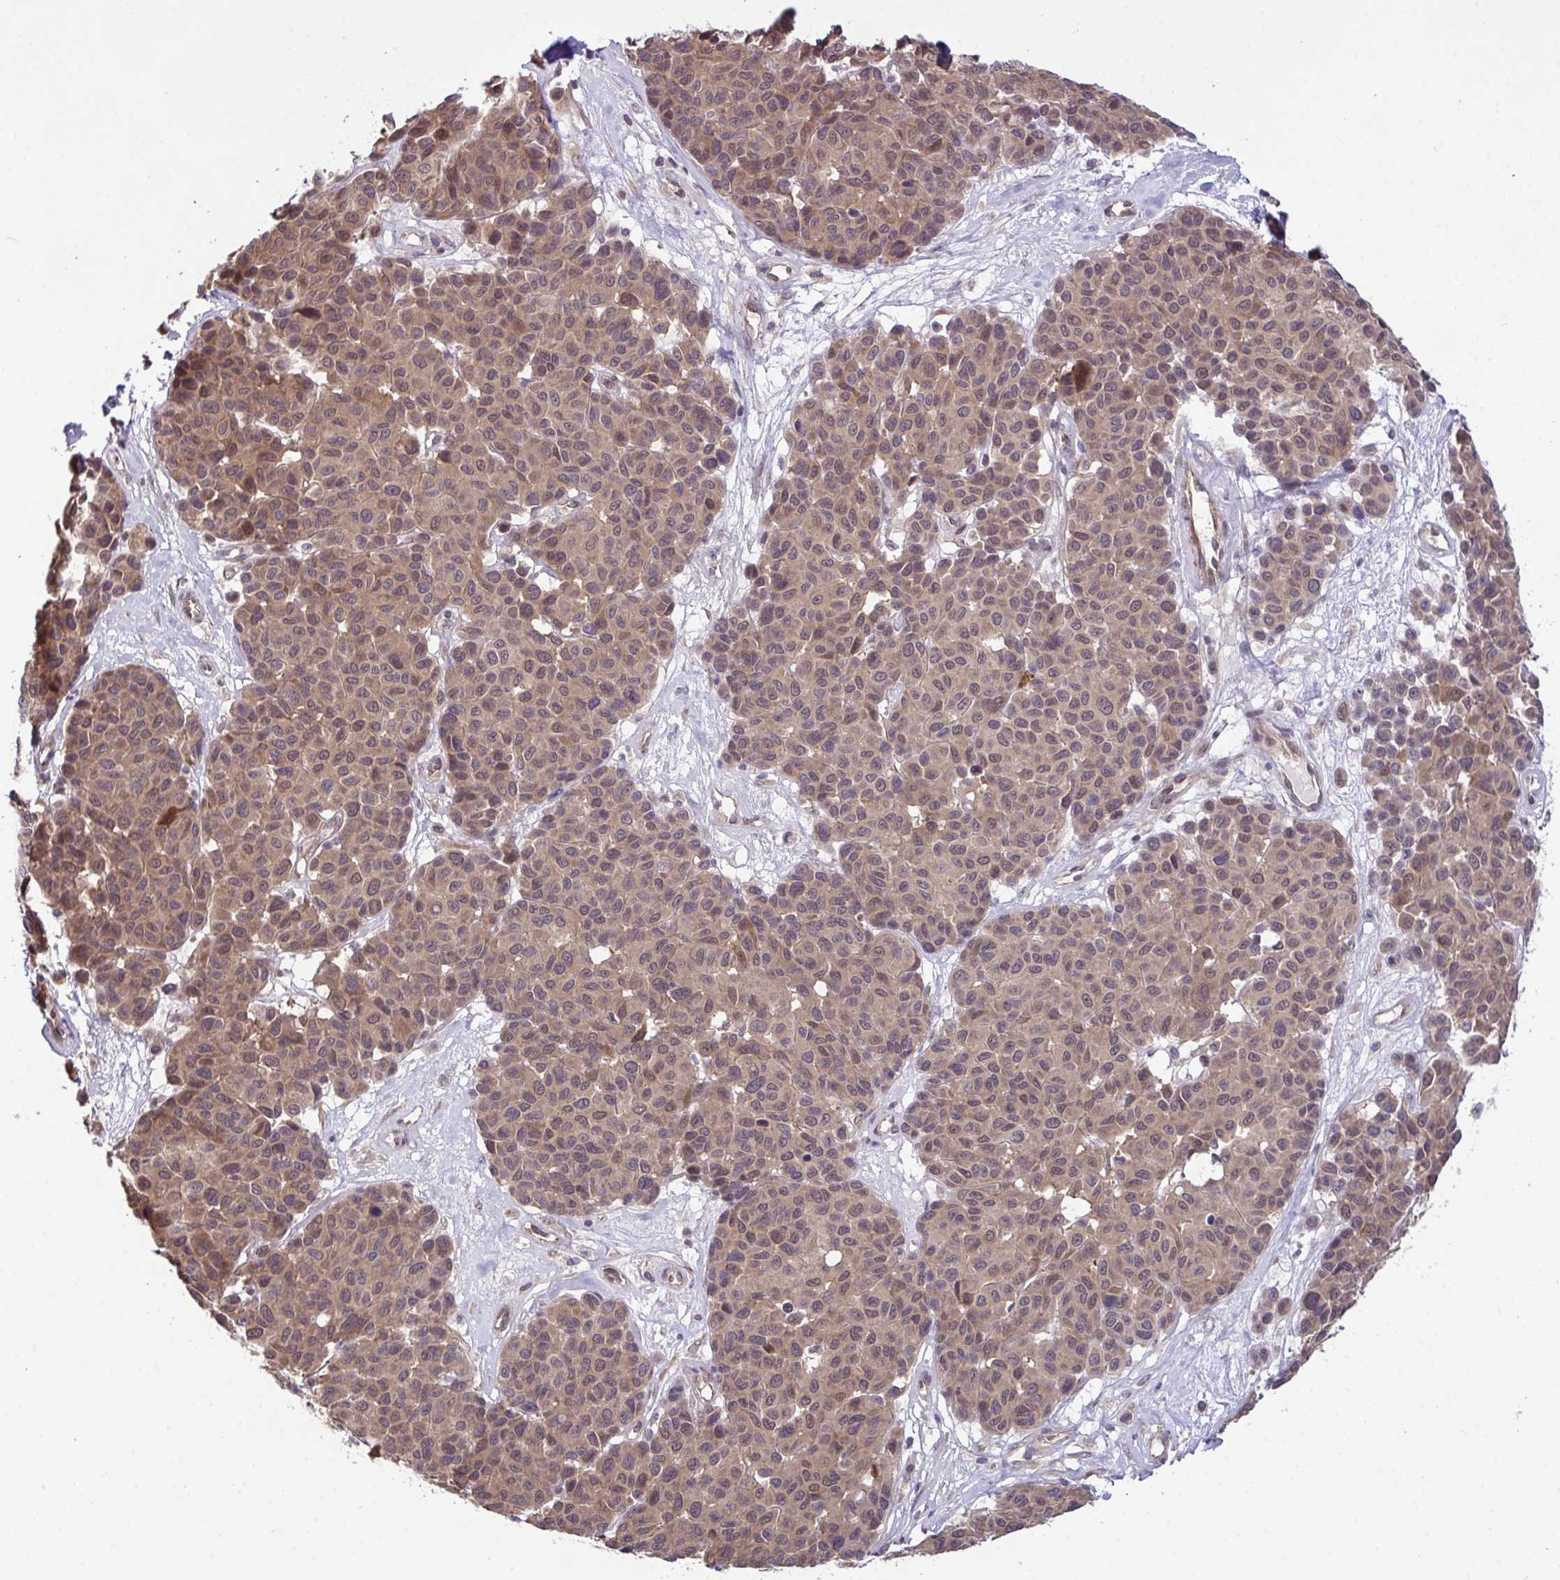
{"staining": {"intensity": "weak", "quantity": "25%-75%", "location": "nuclear"}, "tissue": "melanoma", "cell_type": "Tumor cells", "image_type": "cancer", "snomed": [{"axis": "morphology", "description": "Malignant melanoma, NOS"}, {"axis": "topography", "description": "Skin"}], "caption": "Approximately 25%-75% of tumor cells in human melanoma reveal weak nuclear protein expression as visualized by brown immunohistochemical staining.", "gene": "CMPK1", "patient": {"sex": "female", "age": 66}}